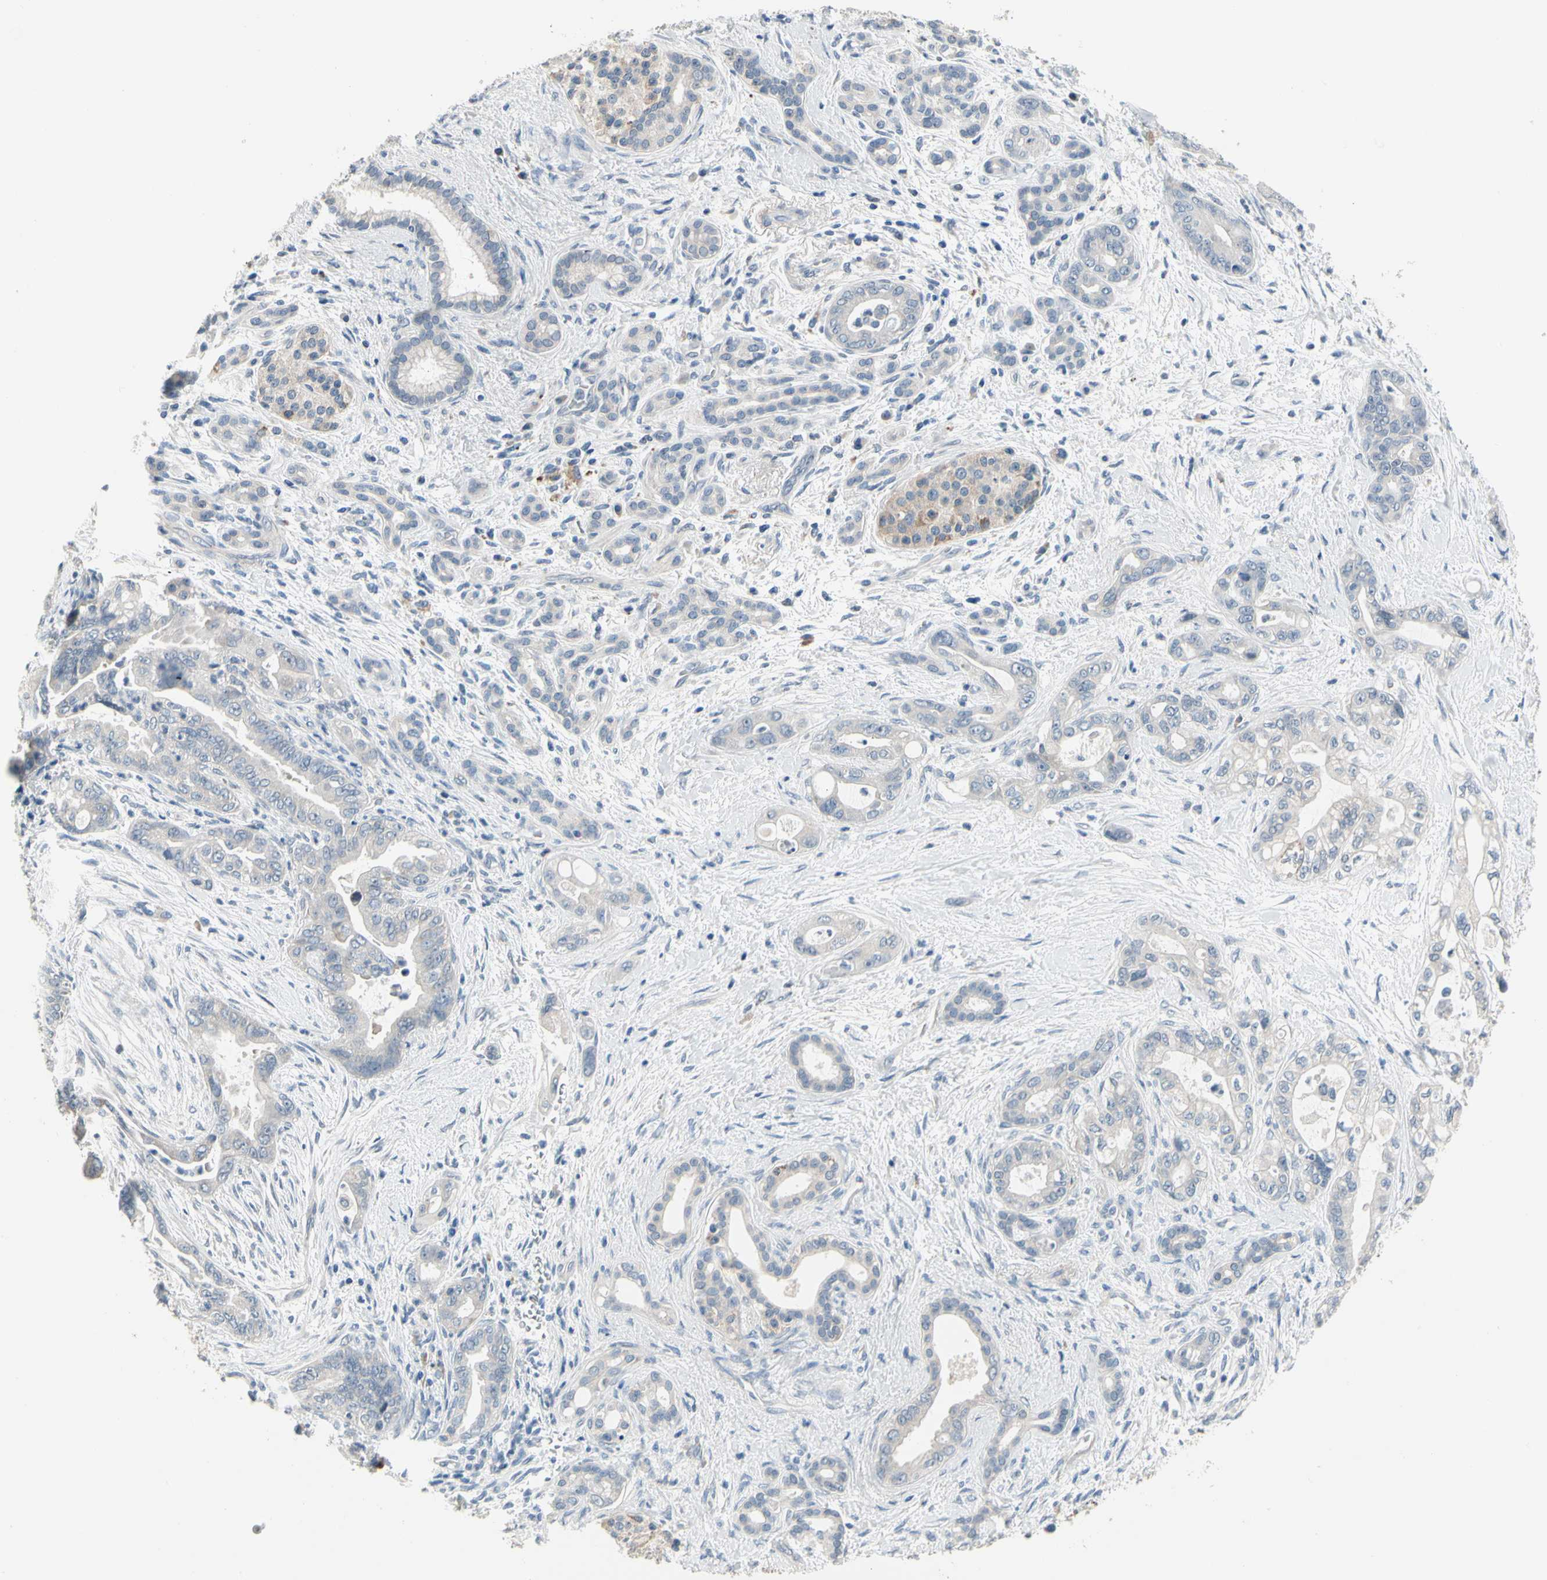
{"staining": {"intensity": "negative", "quantity": "none", "location": "none"}, "tissue": "pancreatic cancer", "cell_type": "Tumor cells", "image_type": "cancer", "snomed": [{"axis": "morphology", "description": "Adenocarcinoma, NOS"}, {"axis": "topography", "description": "Pancreas"}], "caption": "Photomicrograph shows no protein staining in tumor cells of pancreatic cancer tissue. (DAB immunohistochemistry visualized using brightfield microscopy, high magnification).", "gene": "NFASC", "patient": {"sex": "male", "age": 70}}